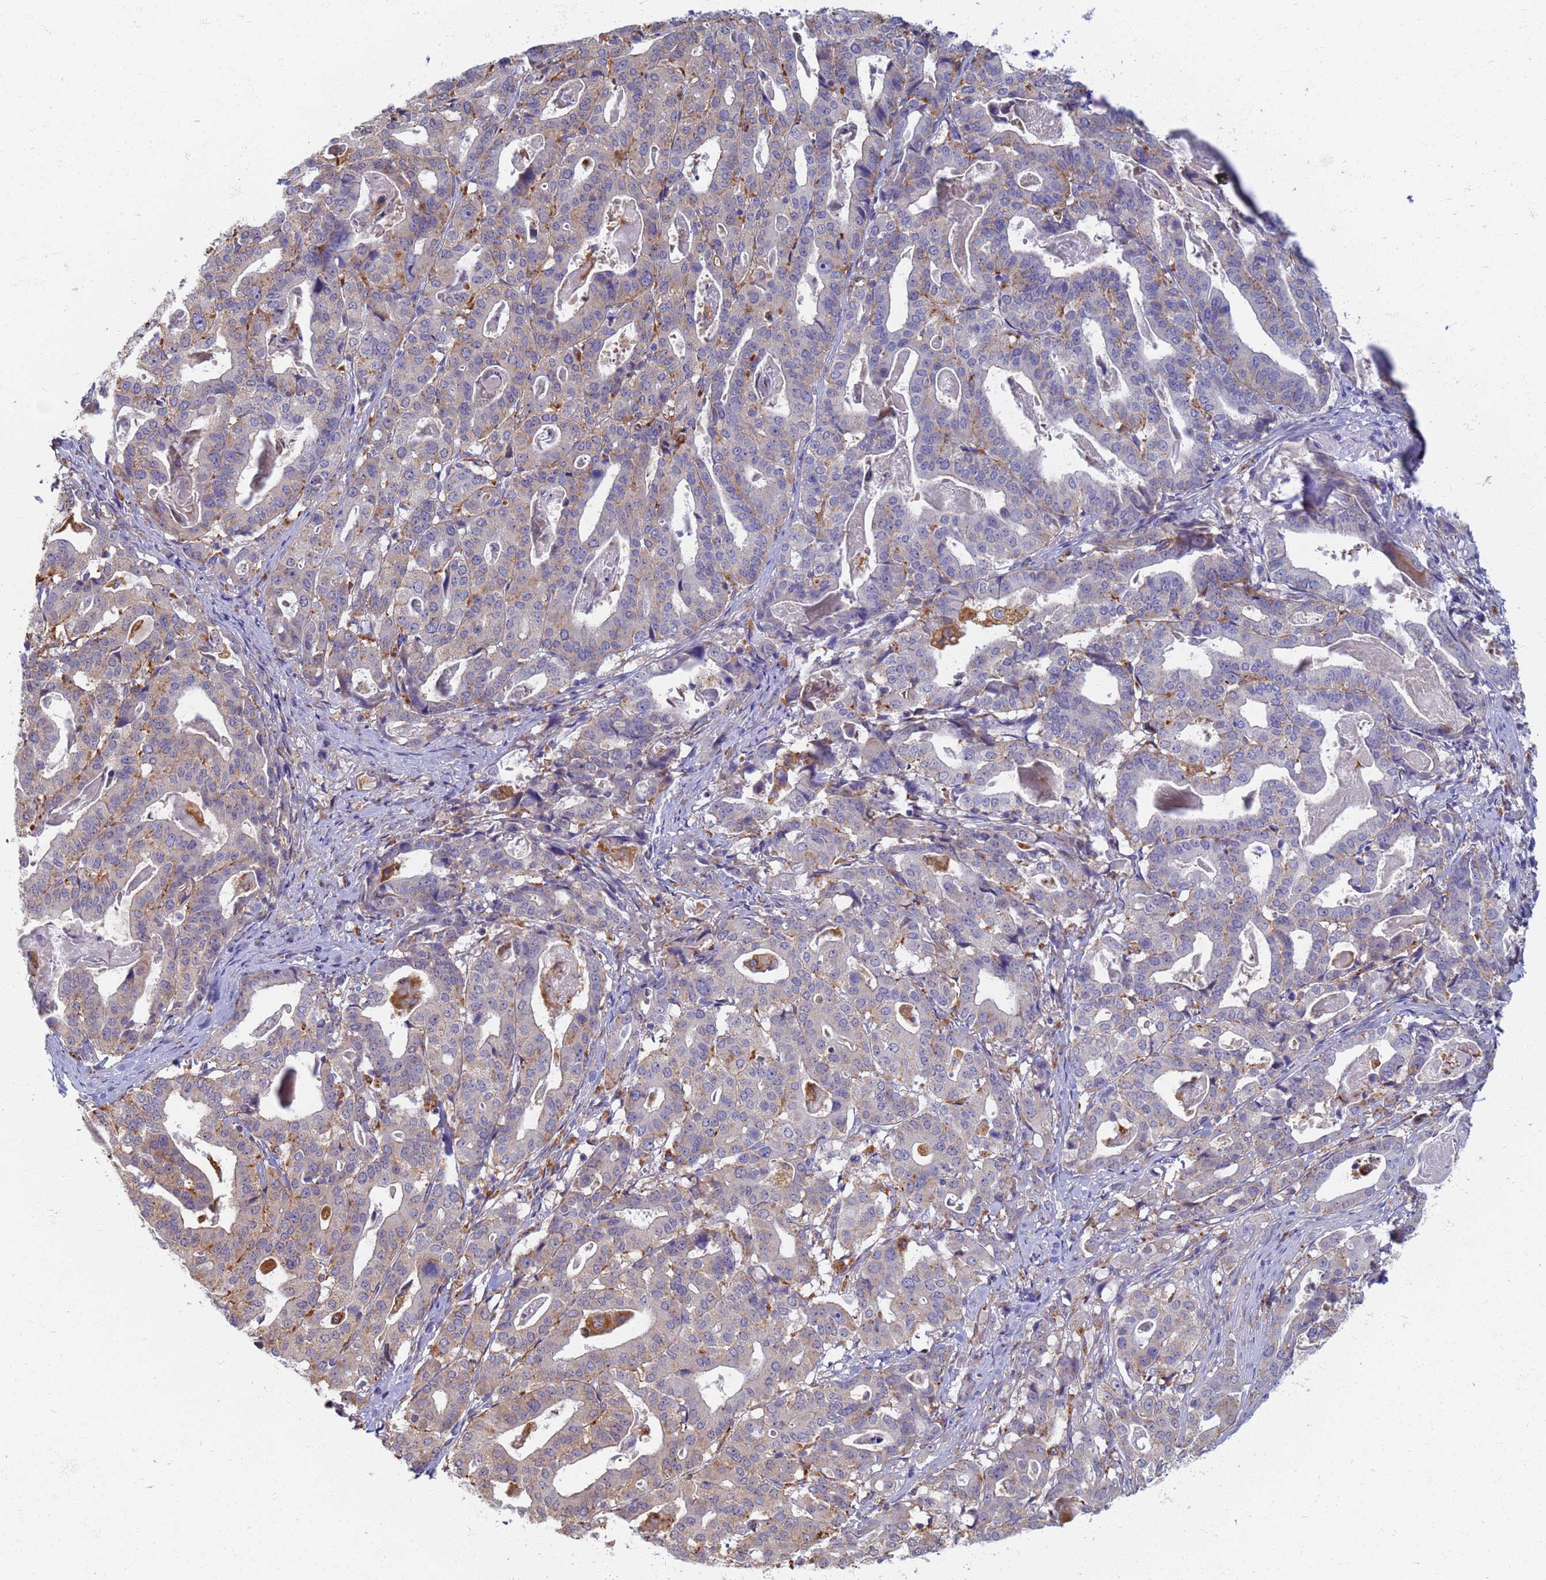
{"staining": {"intensity": "negative", "quantity": "none", "location": "none"}, "tissue": "stomach cancer", "cell_type": "Tumor cells", "image_type": "cancer", "snomed": [{"axis": "morphology", "description": "Adenocarcinoma, NOS"}, {"axis": "topography", "description": "Stomach"}], "caption": "The immunohistochemistry histopathology image has no significant expression in tumor cells of stomach cancer tissue.", "gene": "ATP6V1E1", "patient": {"sex": "male", "age": 48}}